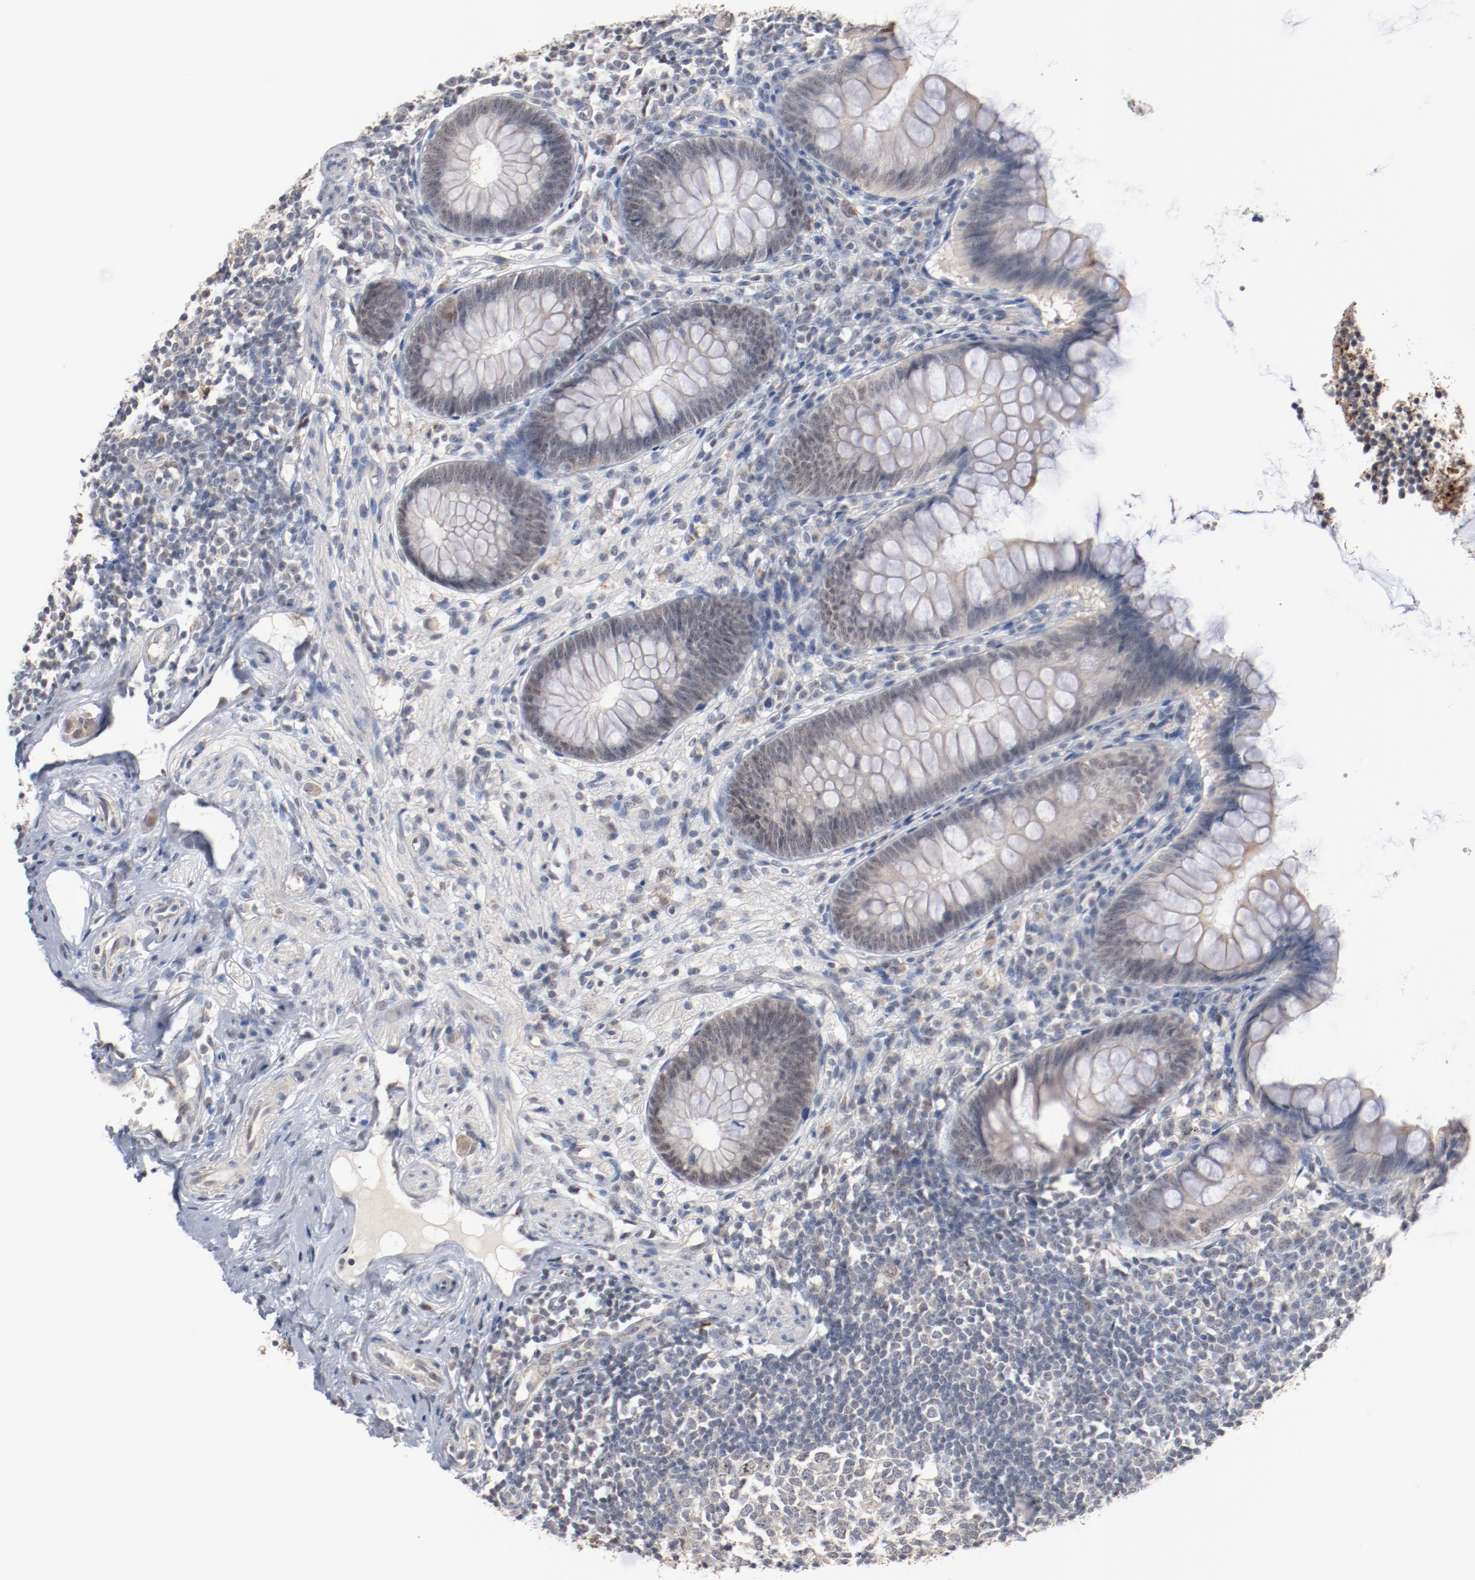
{"staining": {"intensity": "weak", "quantity": "25%-75%", "location": "nuclear"}, "tissue": "appendix", "cell_type": "Glandular cells", "image_type": "normal", "snomed": [{"axis": "morphology", "description": "Normal tissue, NOS"}, {"axis": "topography", "description": "Appendix"}], "caption": "Immunohistochemical staining of normal appendix reveals low levels of weak nuclear staining in about 25%-75% of glandular cells.", "gene": "ERICH1", "patient": {"sex": "female", "age": 66}}